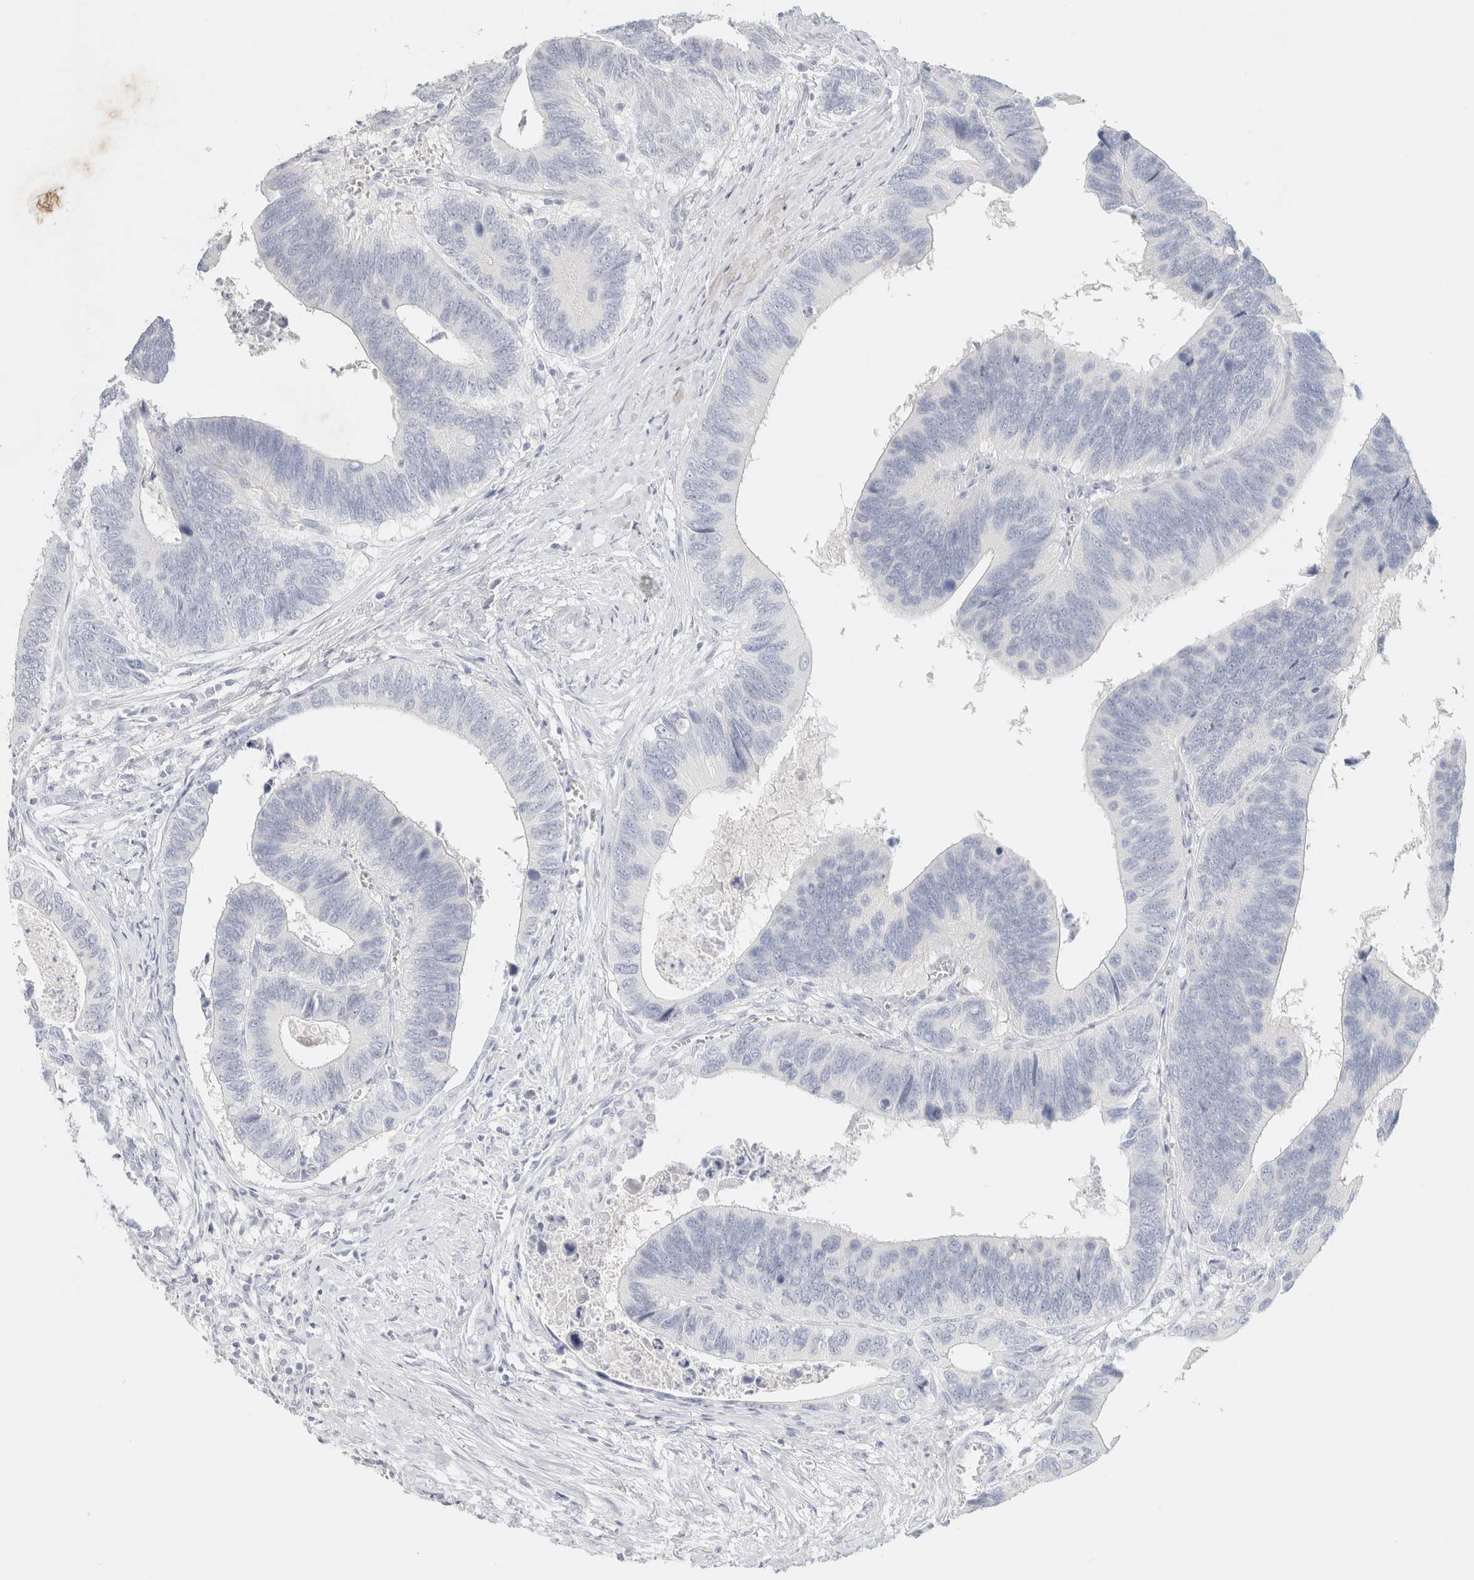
{"staining": {"intensity": "negative", "quantity": "none", "location": "none"}, "tissue": "colorectal cancer", "cell_type": "Tumor cells", "image_type": "cancer", "snomed": [{"axis": "morphology", "description": "Adenocarcinoma, NOS"}, {"axis": "topography", "description": "Colon"}], "caption": "This is an immunohistochemistry (IHC) micrograph of human colorectal cancer (adenocarcinoma). There is no expression in tumor cells.", "gene": "NEFM", "patient": {"sex": "male", "age": 72}}